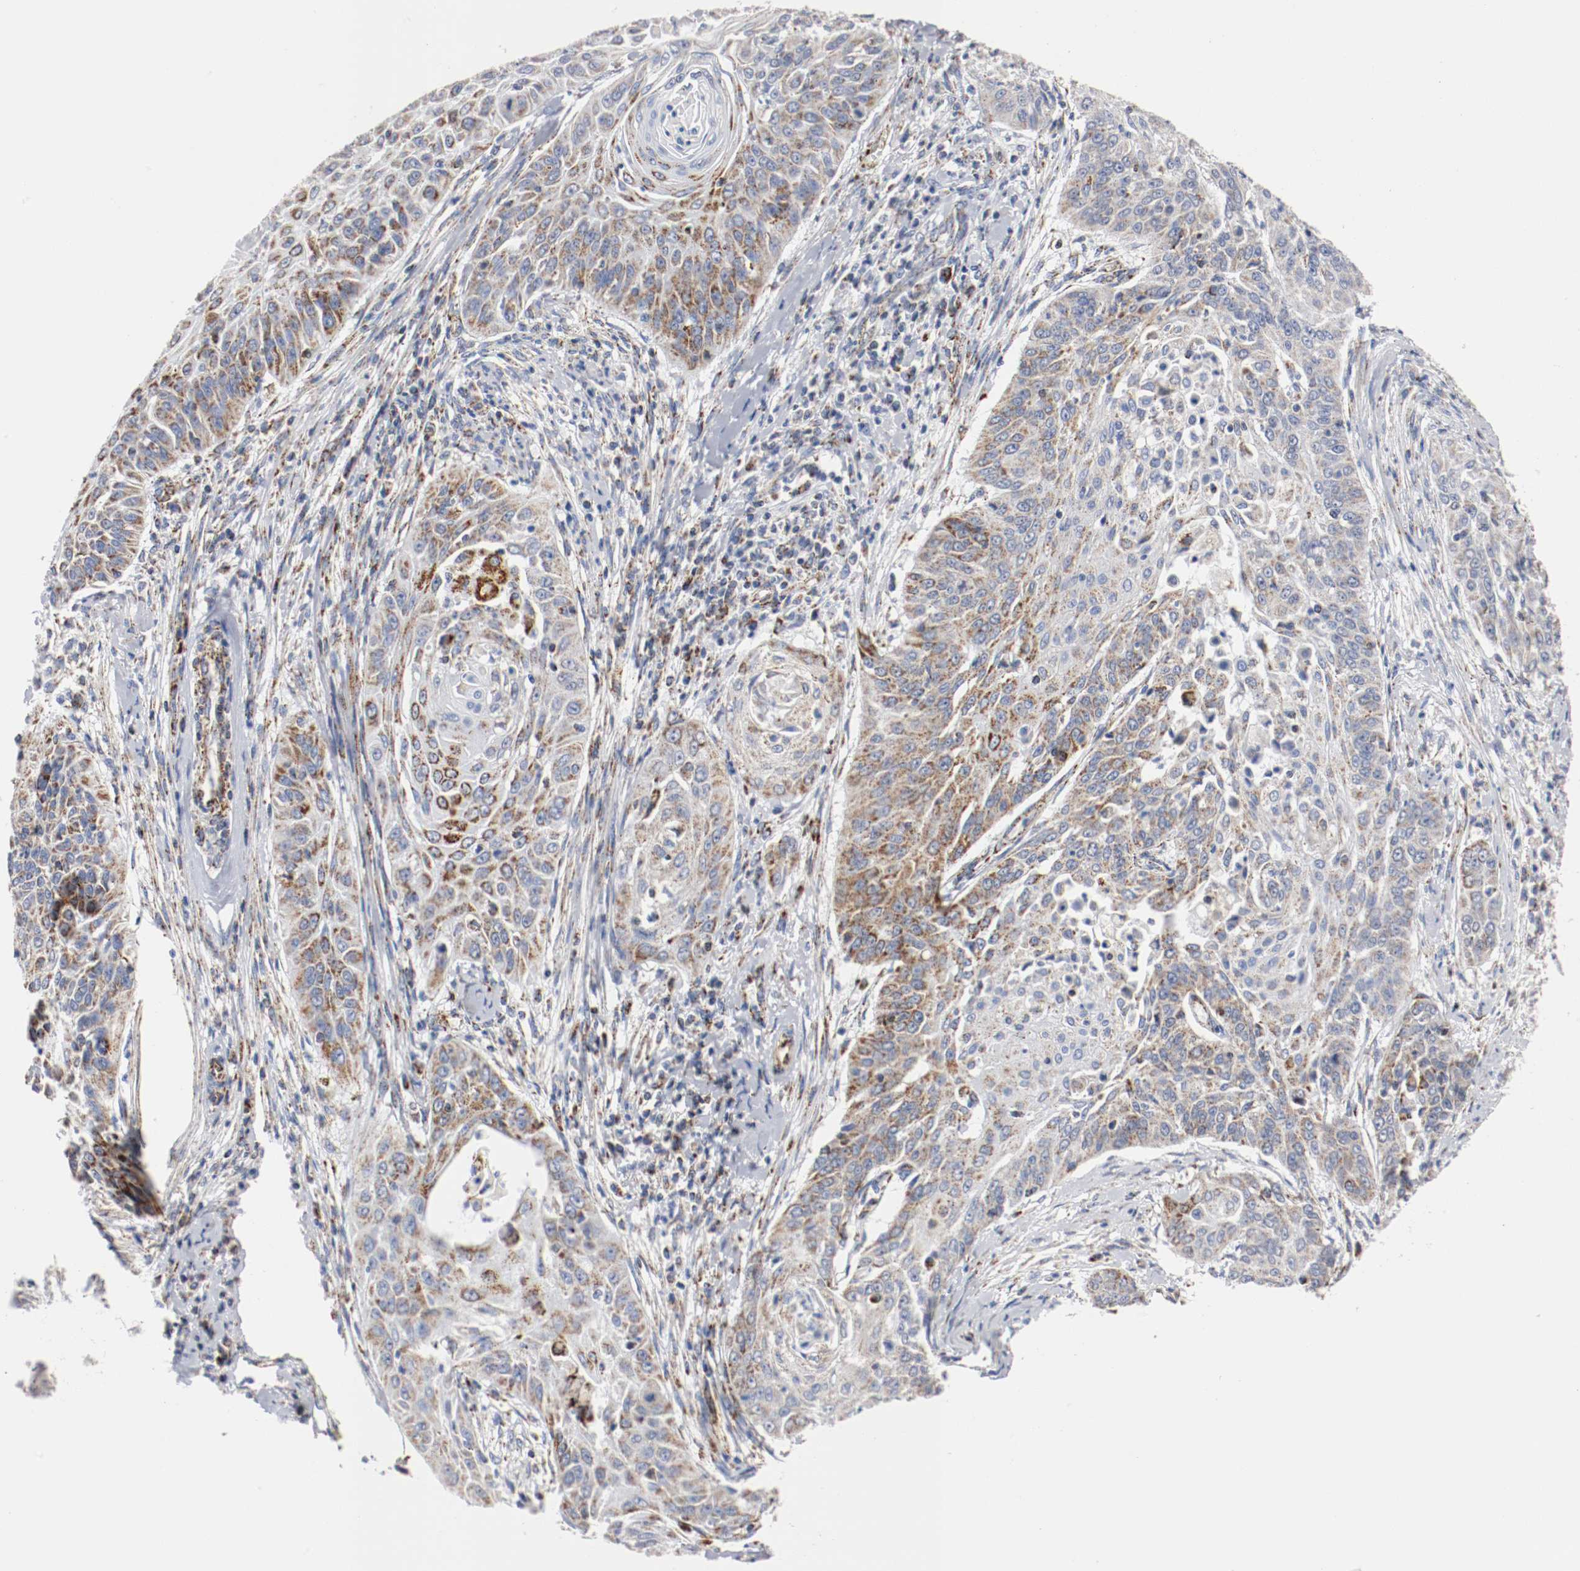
{"staining": {"intensity": "moderate", "quantity": "25%-75%", "location": "cytoplasmic/membranous"}, "tissue": "cervical cancer", "cell_type": "Tumor cells", "image_type": "cancer", "snomed": [{"axis": "morphology", "description": "Squamous cell carcinoma, NOS"}, {"axis": "topography", "description": "Cervix"}], "caption": "A histopathology image showing moderate cytoplasmic/membranous staining in about 25%-75% of tumor cells in cervical cancer (squamous cell carcinoma), as visualized by brown immunohistochemical staining.", "gene": "TUBD1", "patient": {"sex": "female", "age": 33}}